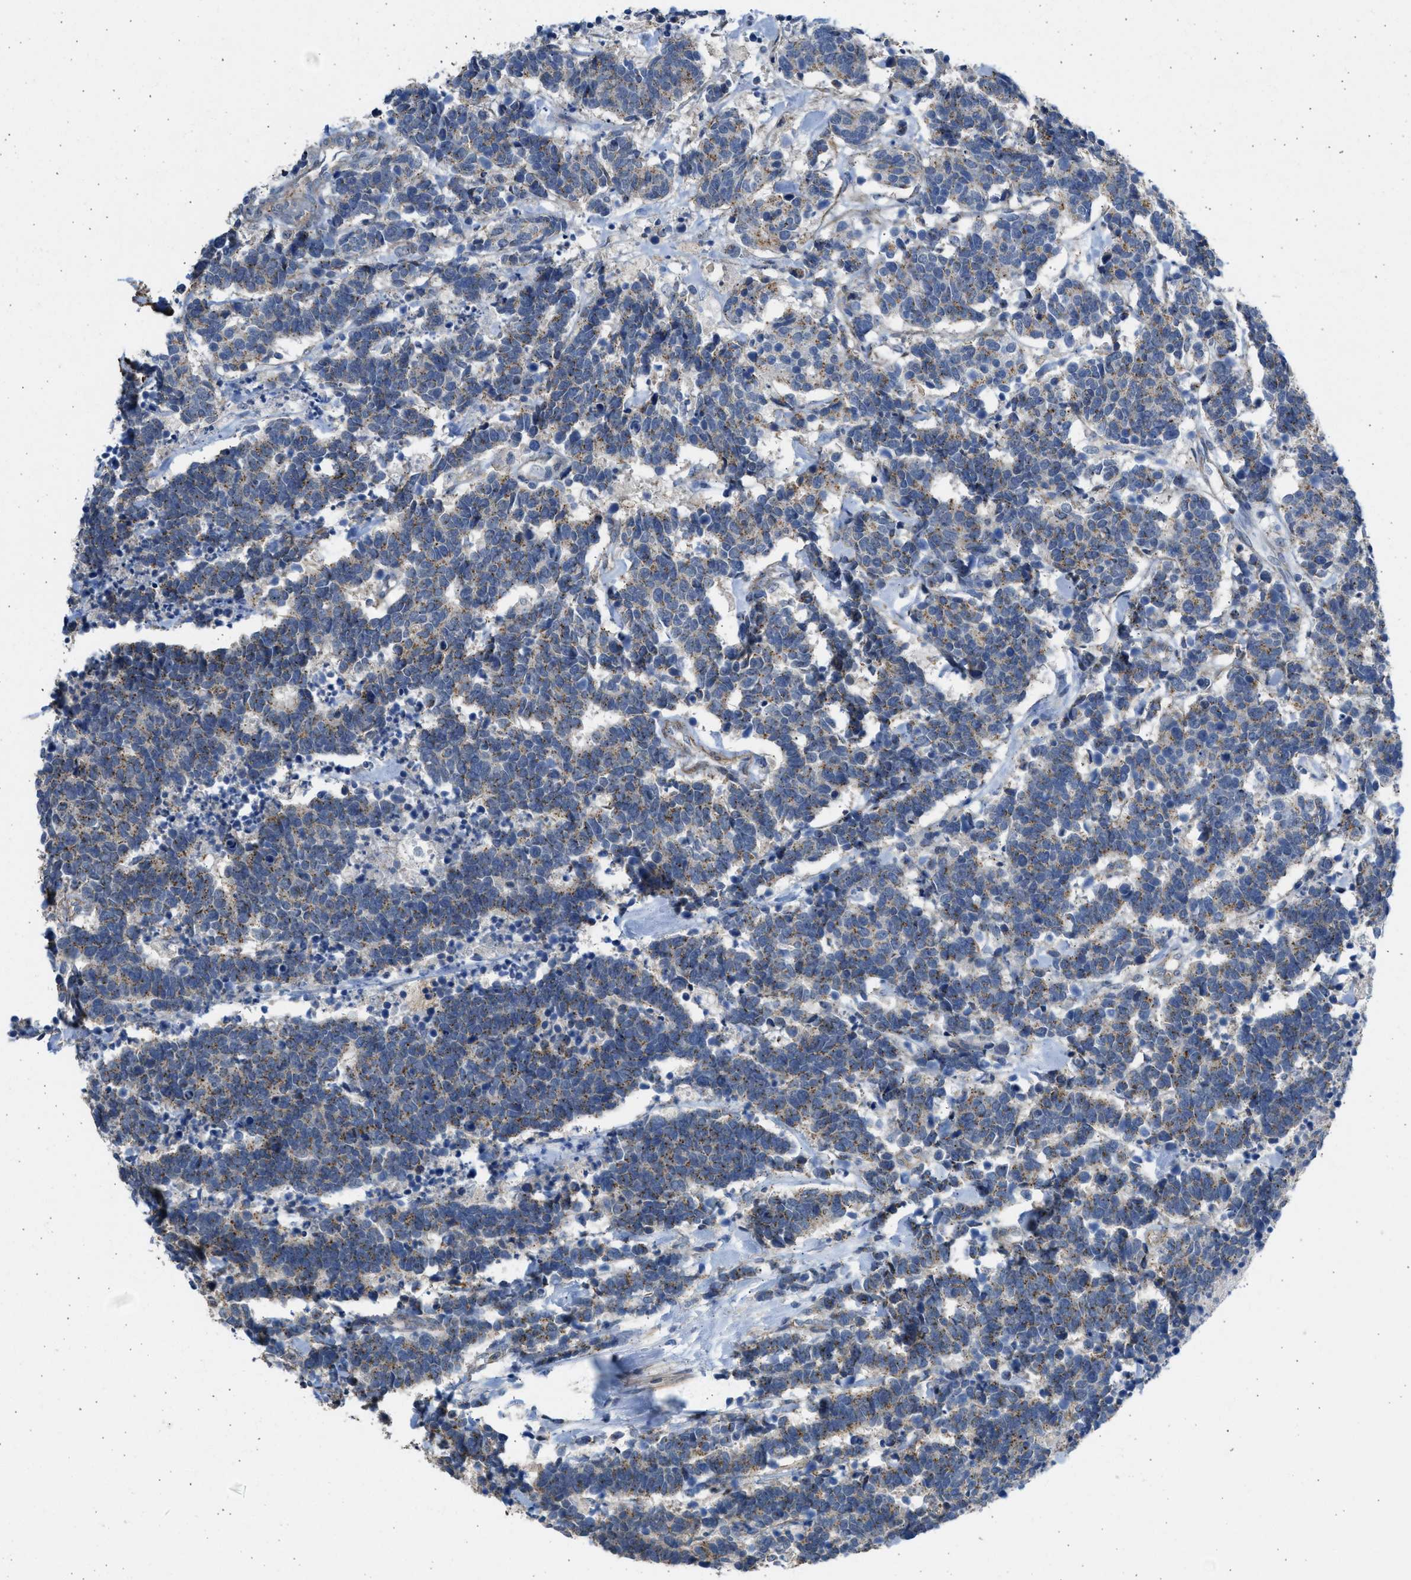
{"staining": {"intensity": "weak", "quantity": ">75%", "location": "cytoplasmic/membranous"}, "tissue": "carcinoid", "cell_type": "Tumor cells", "image_type": "cancer", "snomed": [{"axis": "morphology", "description": "Carcinoma, NOS"}, {"axis": "morphology", "description": "Carcinoid, malignant, NOS"}, {"axis": "topography", "description": "Urinary bladder"}], "caption": "Protein expression analysis of human carcinoid reveals weak cytoplasmic/membranous expression in about >75% of tumor cells.", "gene": "PCNX3", "patient": {"sex": "male", "age": 57}}